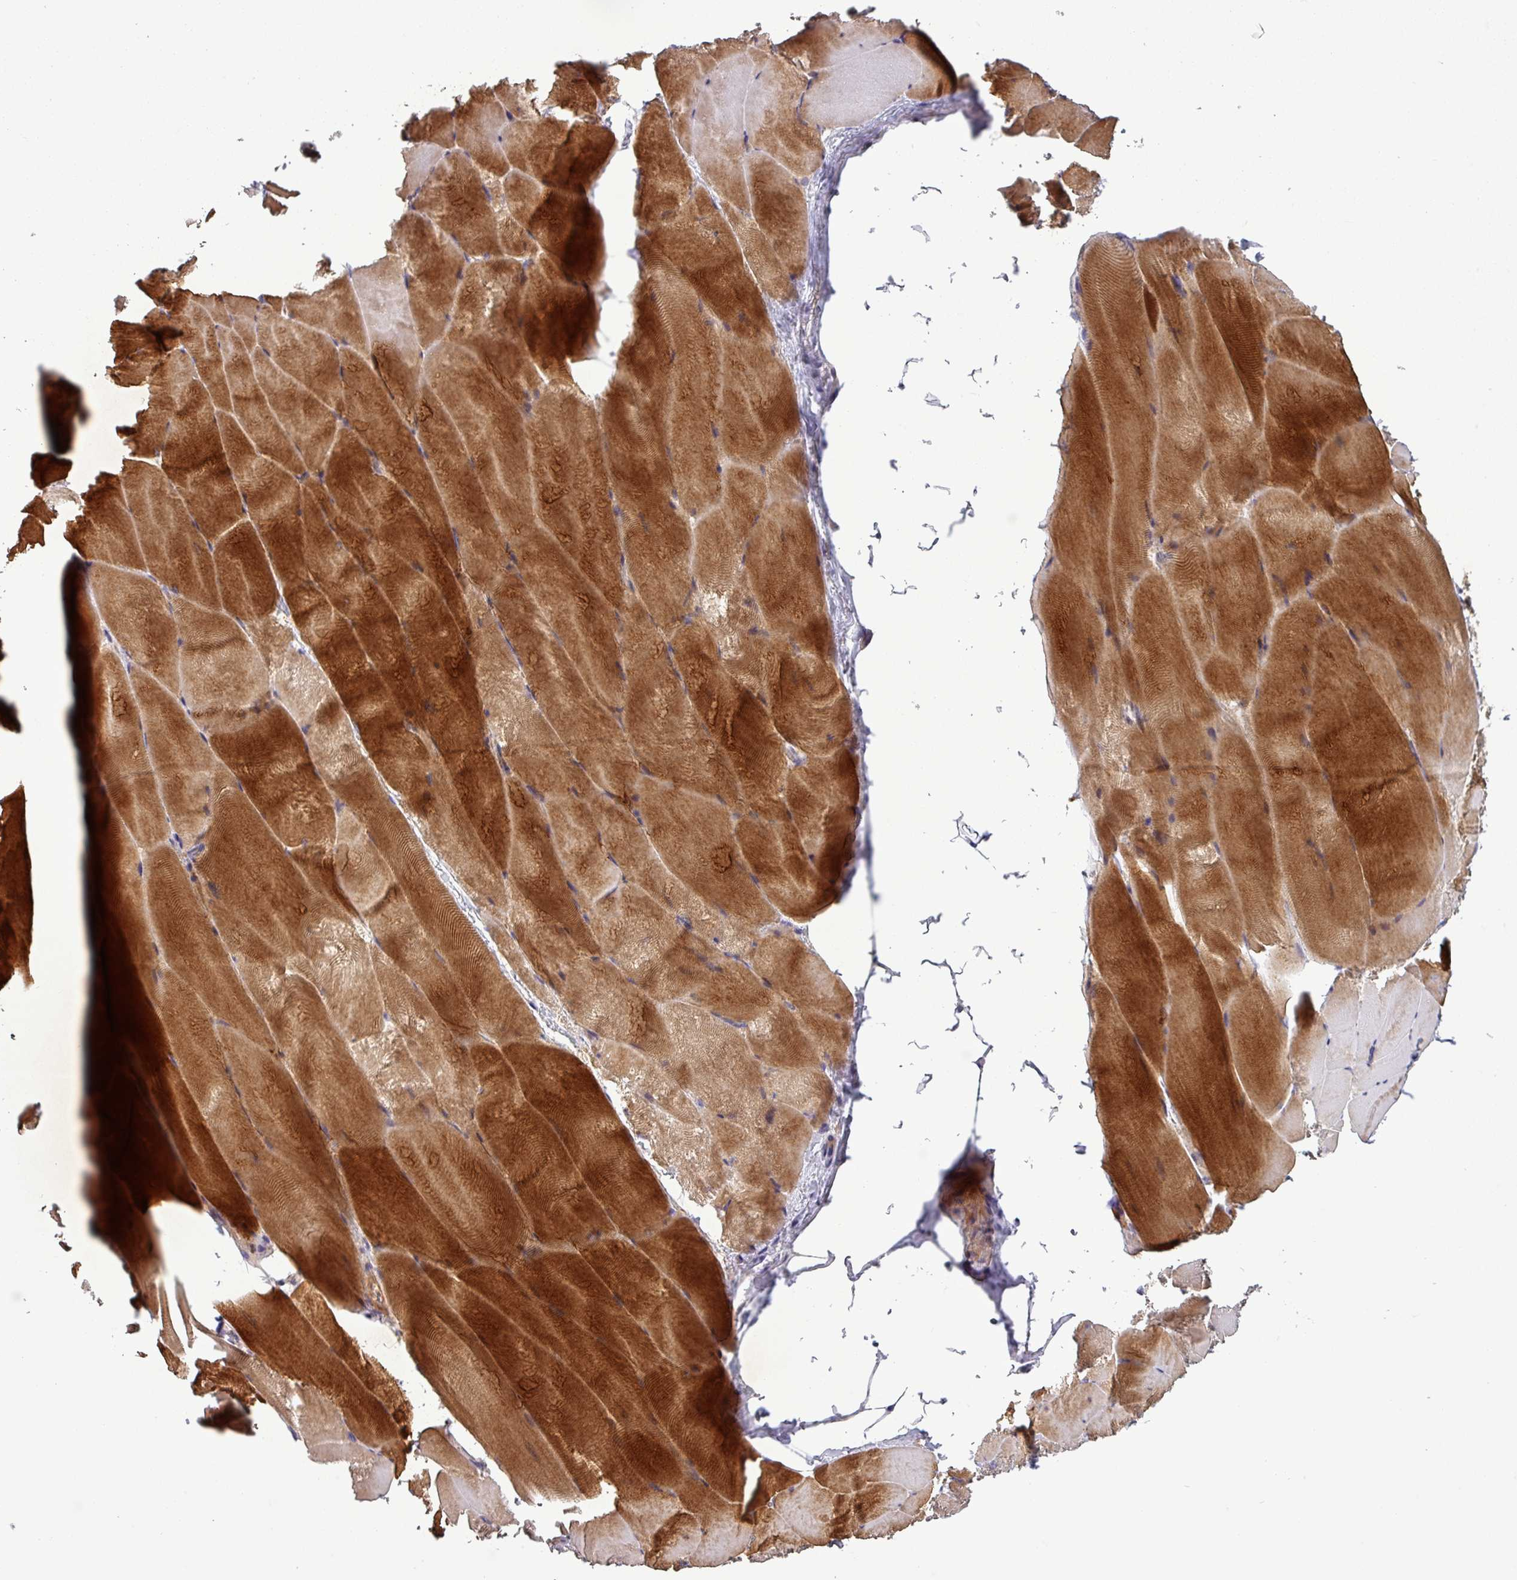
{"staining": {"intensity": "strong", "quantity": ">75%", "location": "cytoplasmic/membranous"}, "tissue": "skeletal muscle", "cell_type": "Myocytes", "image_type": "normal", "snomed": [{"axis": "morphology", "description": "Normal tissue, NOS"}, {"axis": "topography", "description": "Skeletal muscle"}], "caption": "Skeletal muscle stained with DAB (3,3'-diaminobenzidine) immunohistochemistry demonstrates high levels of strong cytoplasmic/membranous expression in approximately >75% of myocytes. The staining is performed using DAB brown chromogen to label protein expression. The nuclei are counter-stained blue using hematoxylin.", "gene": "PUS1", "patient": {"sex": "female", "age": 64}}